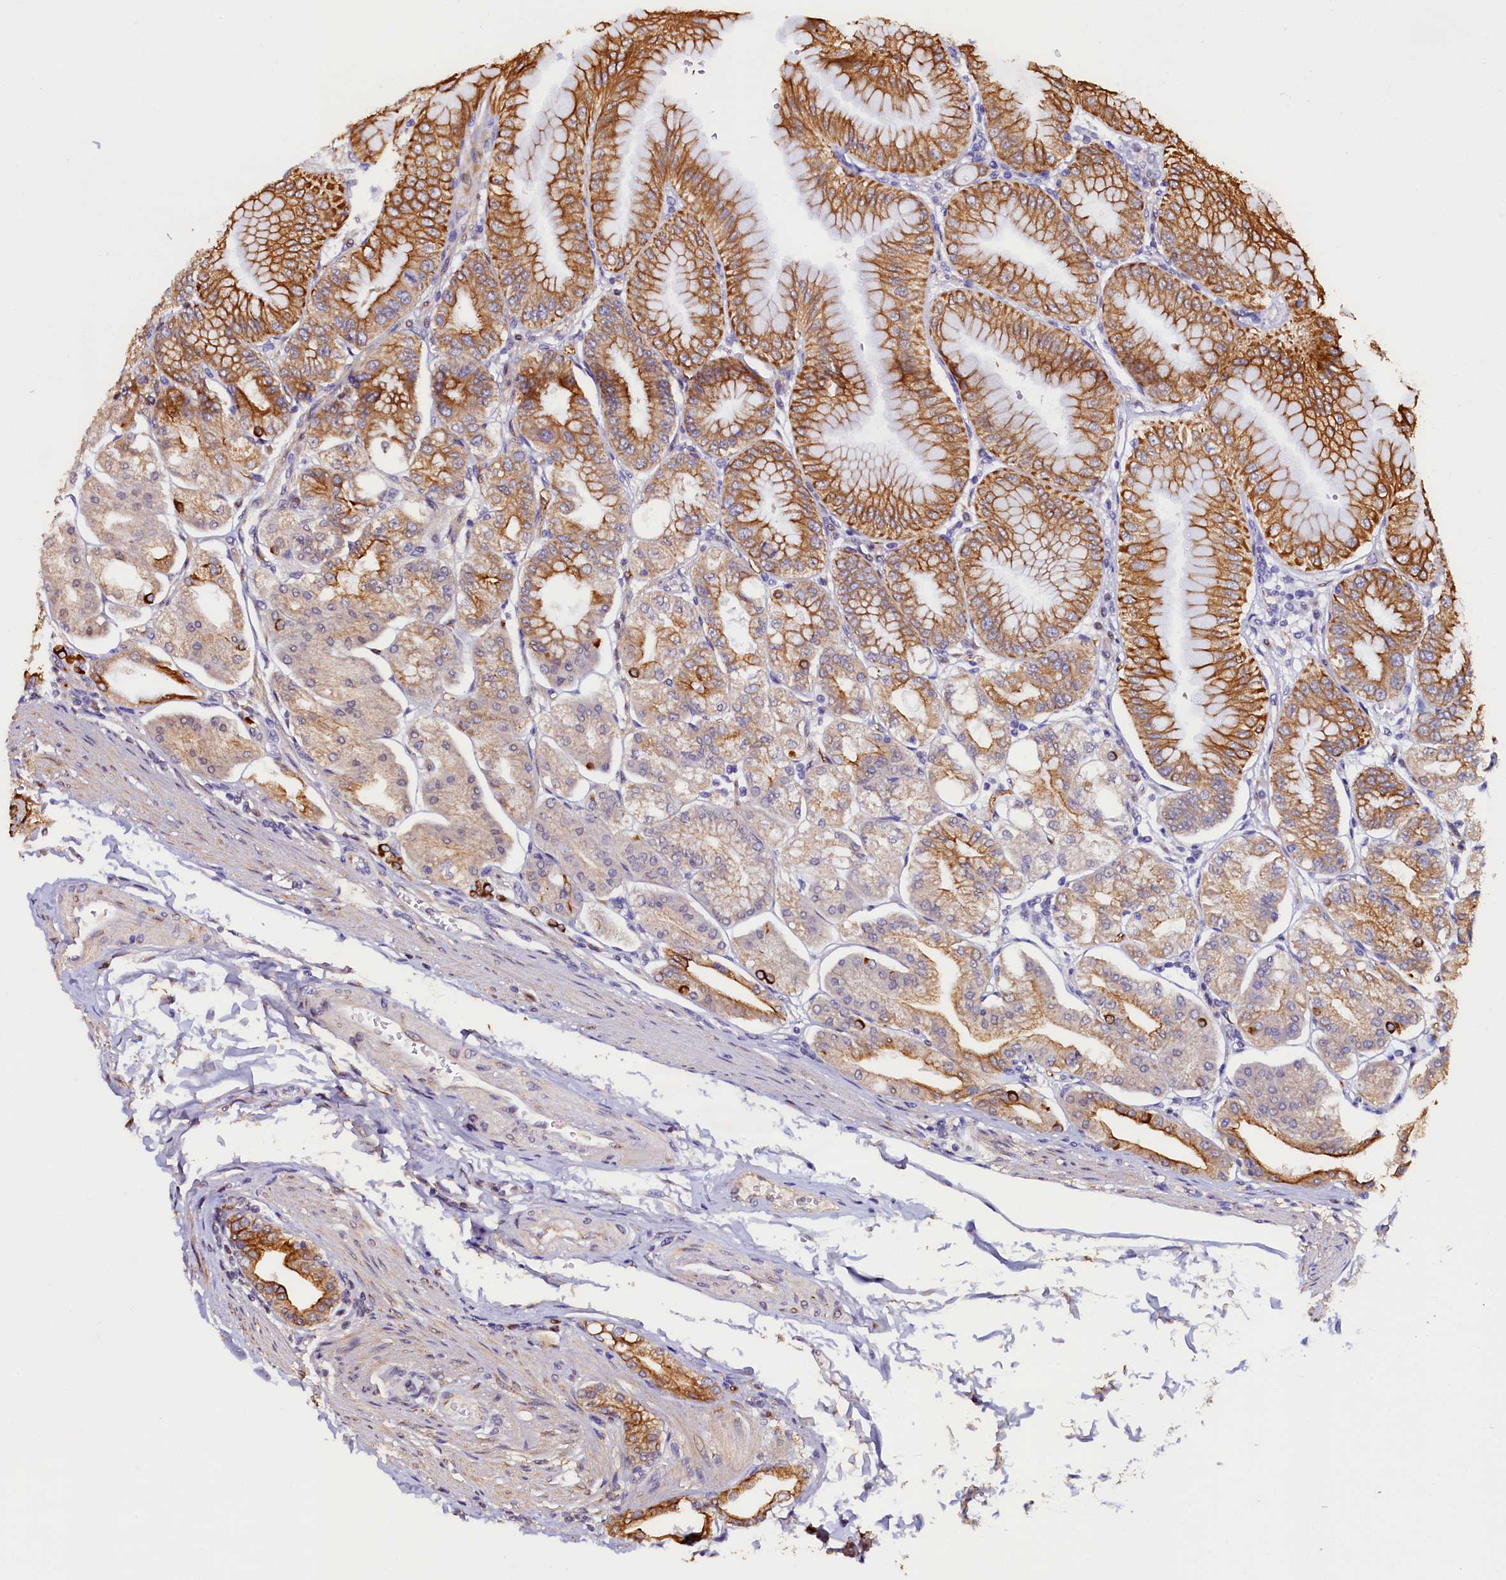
{"staining": {"intensity": "moderate", "quantity": ">75%", "location": "cytoplasmic/membranous"}, "tissue": "stomach", "cell_type": "Glandular cells", "image_type": "normal", "snomed": [{"axis": "morphology", "description": "Normal tissue, NOS"}, {"axis": "topography", "description": "Stomach, lower"}], "caption": "Protein staining reveals moderate cytoplasmic/membranous expression in approximately >75% of glandular cells in unremarkable stomach. The staining was performed using DAB (3,3'-diaminobenzidine), with brown indicating positive protein expression. Nuclei are stained blue with hematoxylin.", "gene": "NCKAP5L", "patient": {"sex": "male", "age": 71}}